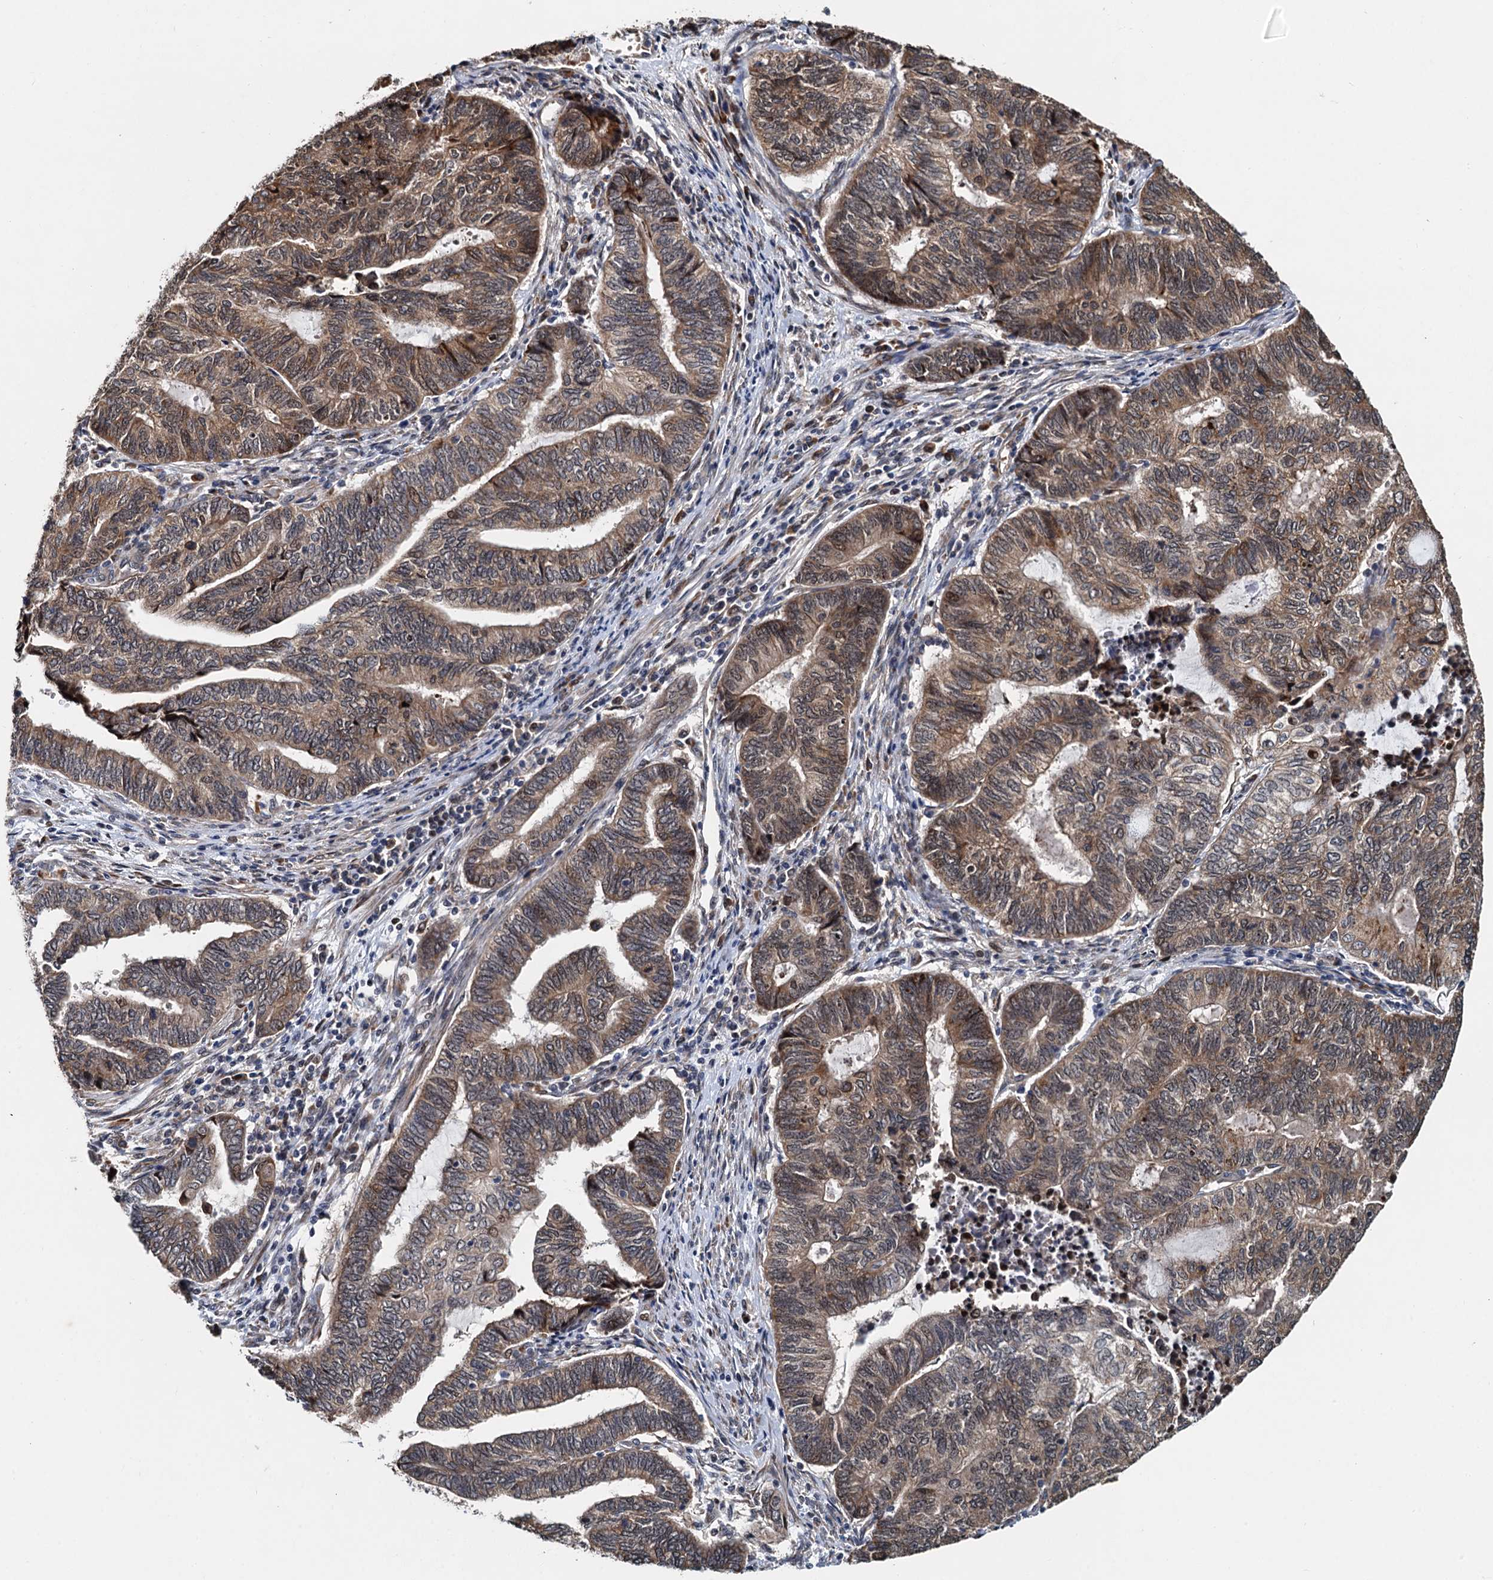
{"staining": {"intensity": "moderate", "quantity": ">75%", "location": "cytoplasmic/membranous"}, "tissue": "endometrial cancer", "cell_type": "Tumor cells", "image_type": "cancer", "snomed": [{"axis": "morphology", "description": "Adenocarcinoma, NOS"}, {"axis": "topography", "description": "Uterus"}, {"axis": "topography", "description": "Endometrium"}], "caption": "Immunohistochemistry (IHC) (DAB) staining of endometrial cancer demonstrates moderate cytoplasmic/membranous protein expression in approximately >75% of tumor cells.", "gene": "DNAJC21", "patient": {"sex": "female", "age": 70}}